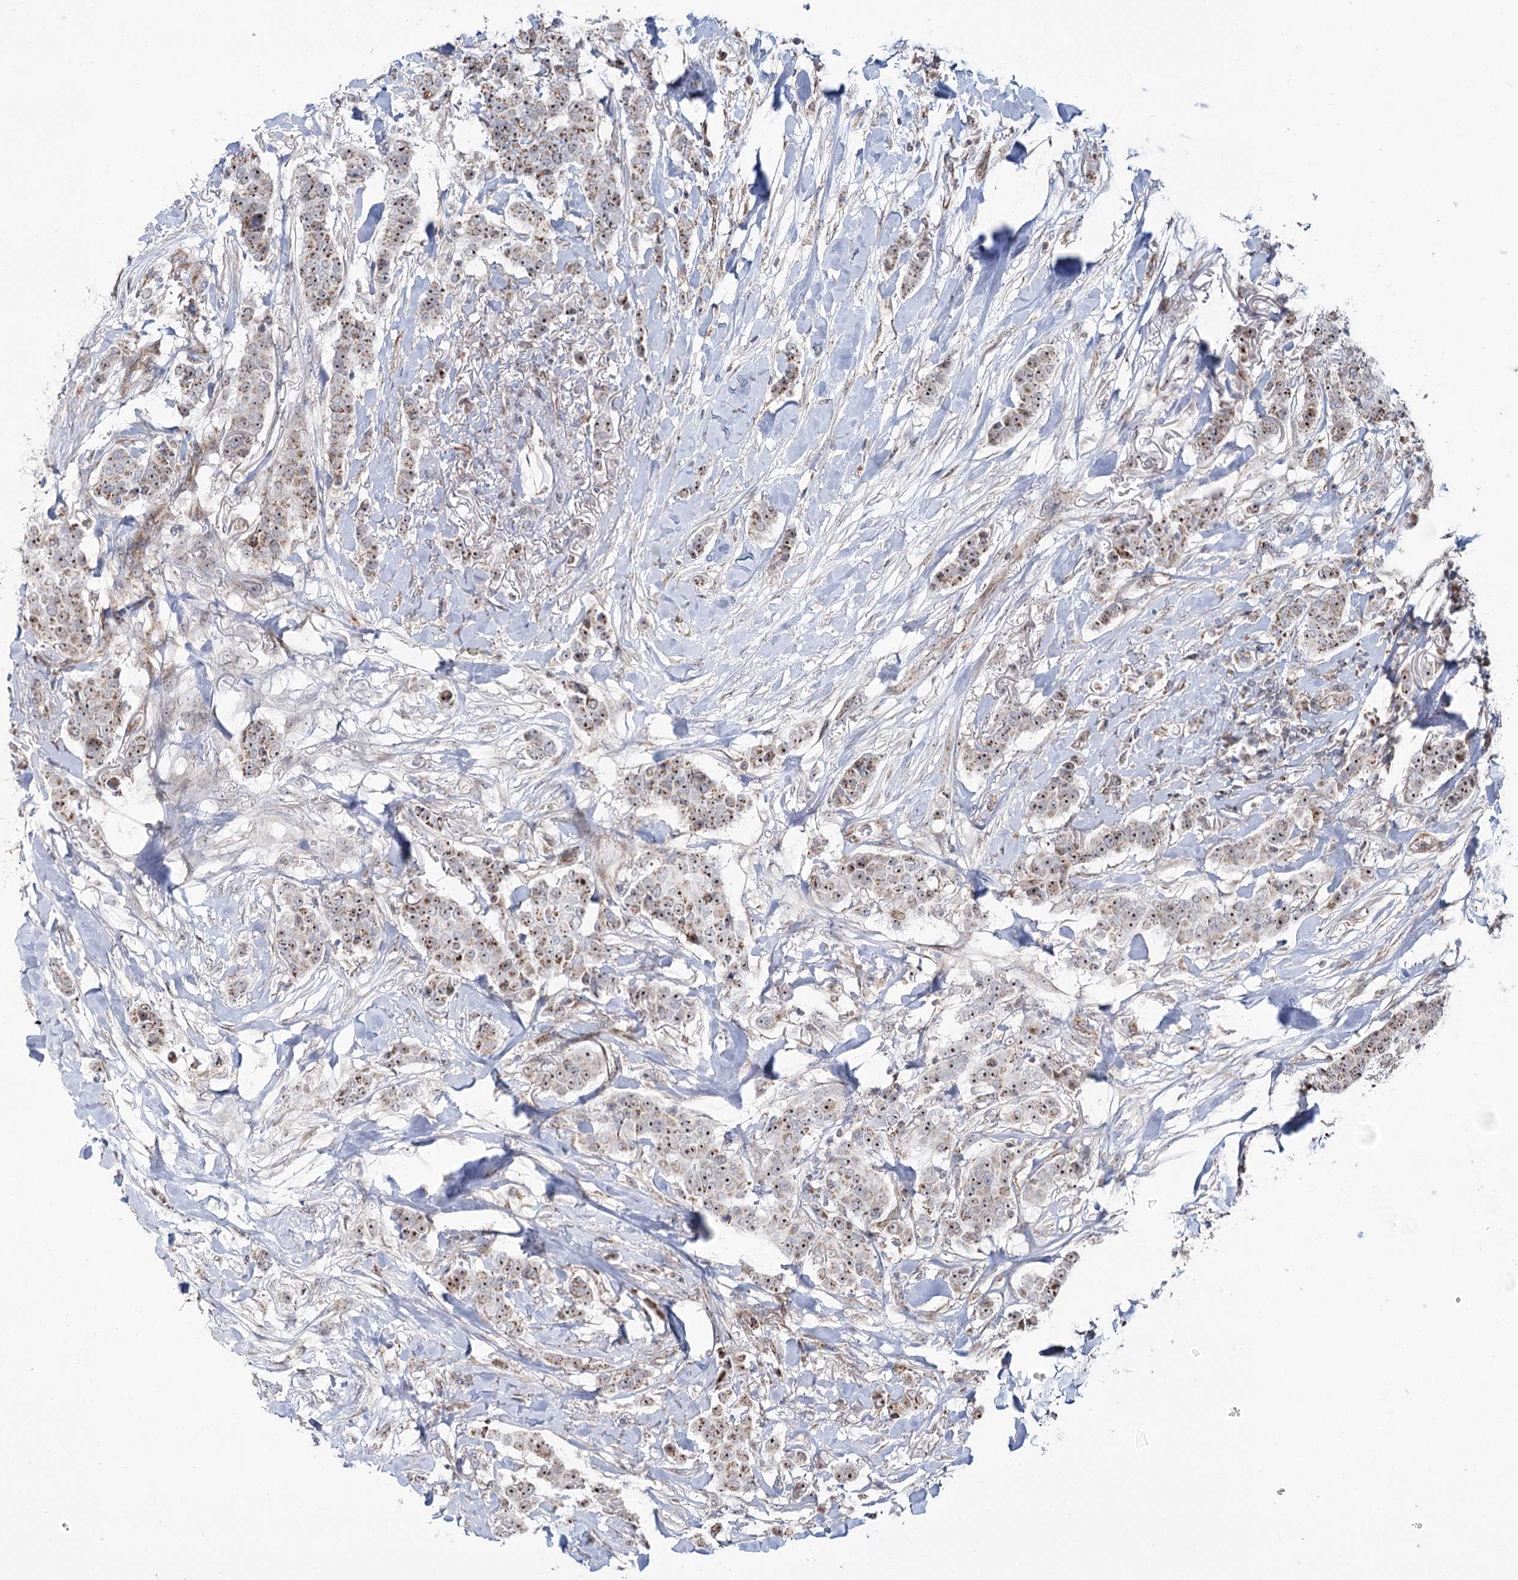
{"staining": {"intensity": "moderate", "quantity": ">75%", "location": "nuclear"}, "tissue": "breast cancer", "cell_type": "Tumor cells", "image_type": "cancer", "snomed": [{"axis": "morphology", "description": "Duct carcinoma"}, {"axis": "topography", "description": "Breast"}], "caption": "Immunohistochemical staining of breast intraductal carcinoma shows medium levels of moderate nuclear protein staining in approximately >75% of tumor cells.", "gene": "STEEP1", "patient": {"sex": "female", "age": 40}}